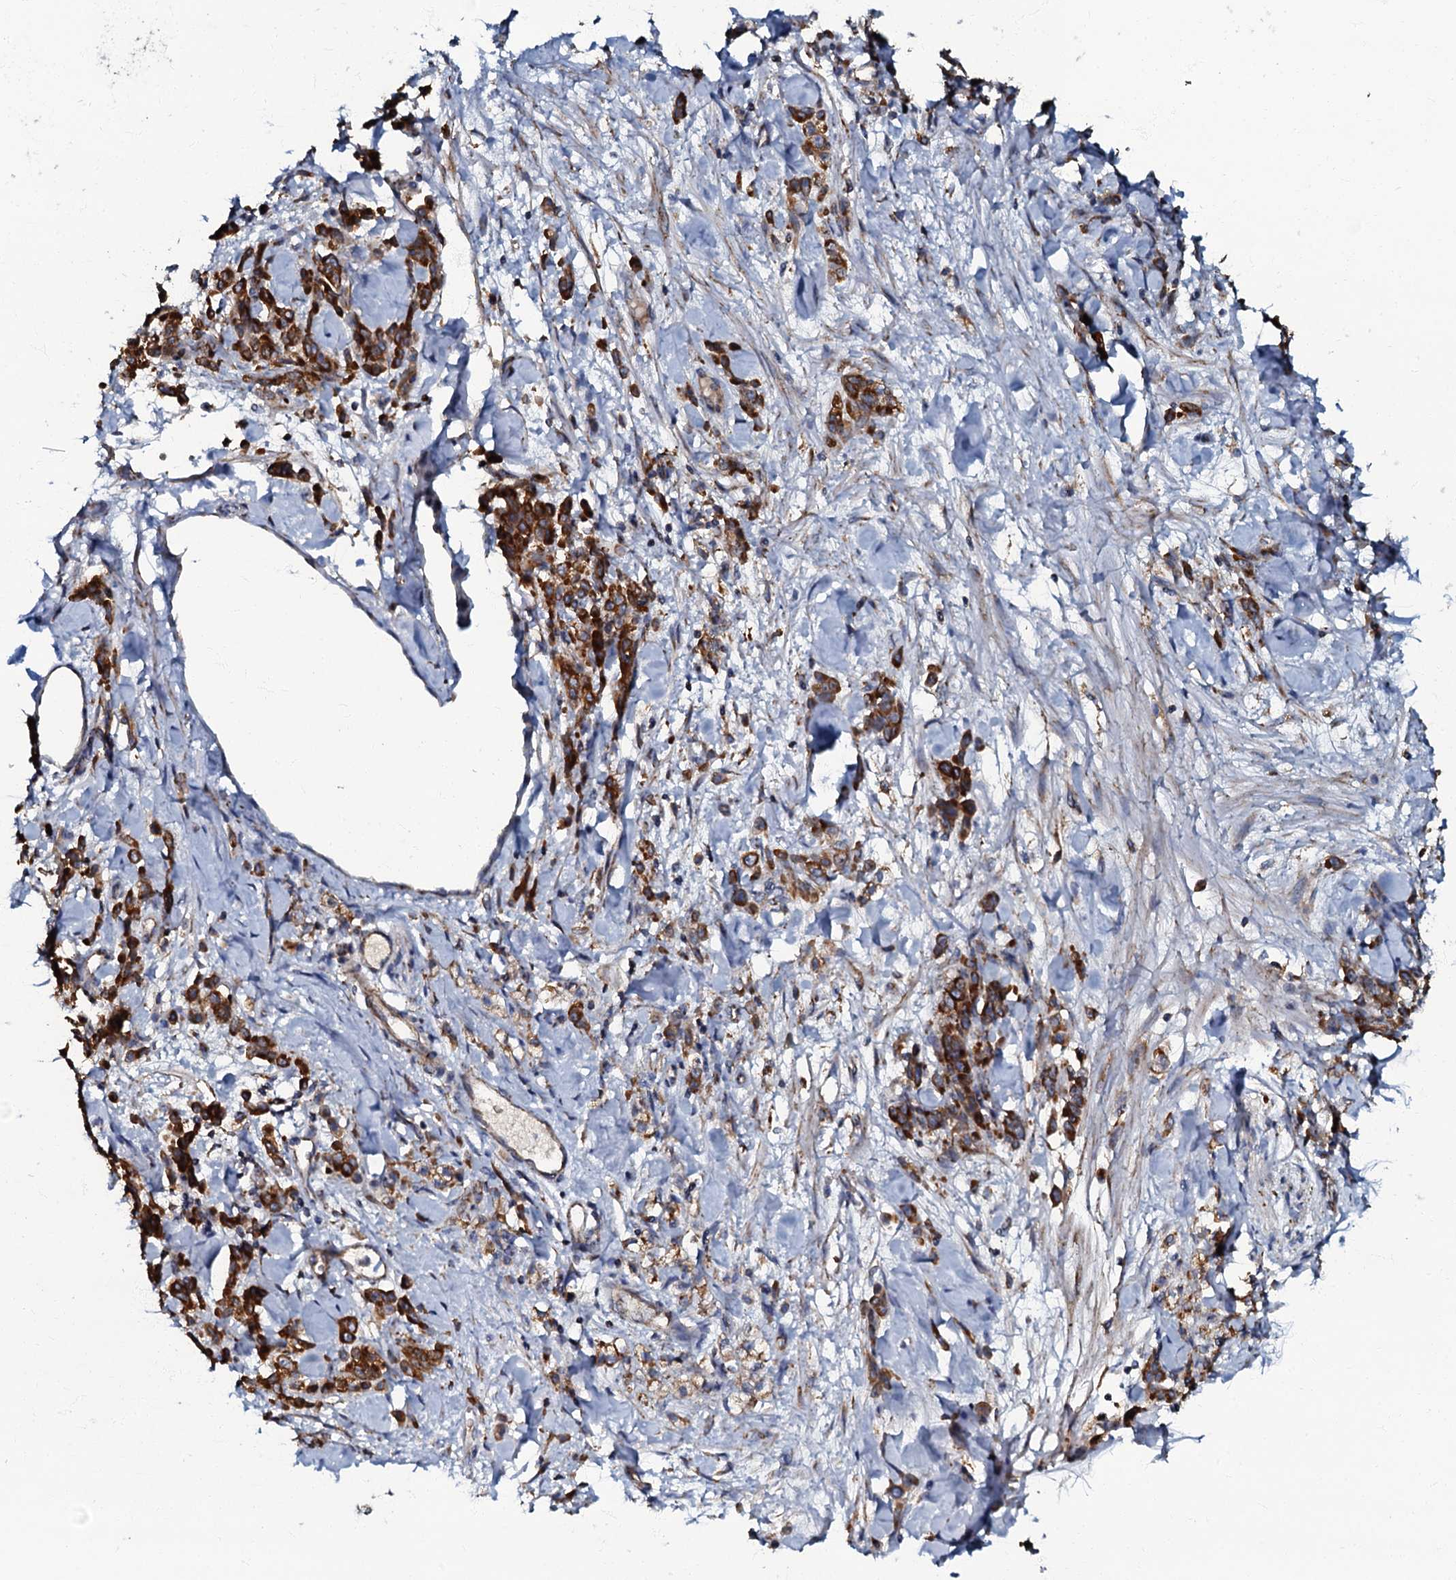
{"staining": {"intensity": "strong", "quantity": ">75%", "location": "cytoplasmic/membranous"}, "tissue": "stomach cancer", "cell_type": "Tumor cells", "image_type": "cancer", "snomed": [{"axis": "morphology", "description": "Normal tissue, NOS"}, {"axis": "morphology", "description": "Adenocarcinoma, NOS"}, {"axis": "topography", "description": "Stomach"}], "caption": "Immunohistochemical staining of human stomach adenocarcinoma displays high levels of strong cytoplasmic/membranous protein expression in about >75% of tumor cells.", "gene": "NDUFA12", "patient": {"sex": "male", "age": 82}}